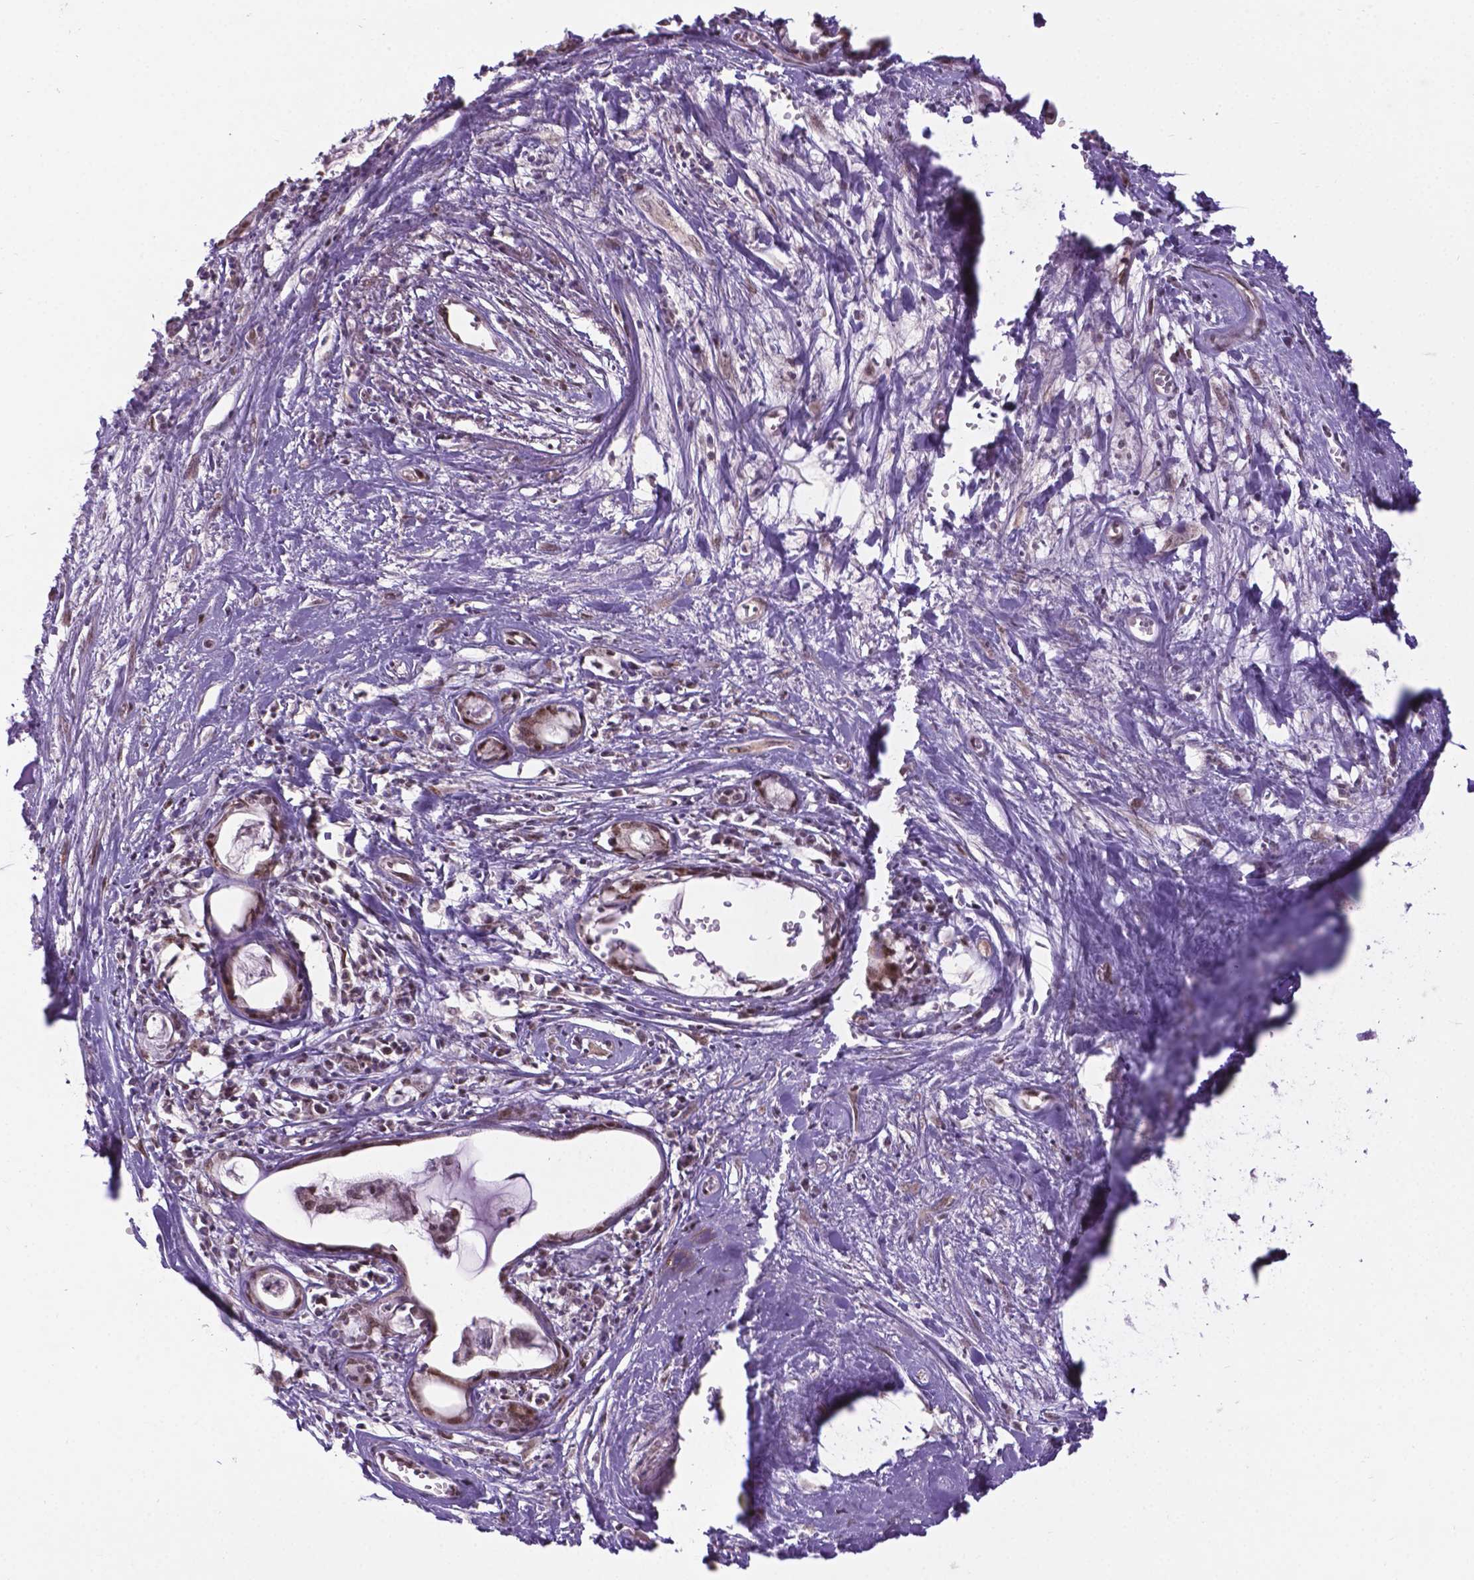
{"staining": {"intensity": "negative", "quantity": "none", "location": "none"}, "tissue": "adipose tissue", "cell_type": "Adipocytes", "image_type": "normal", "snomed": [{"axis": "morphology", "description": "Normal tissue, NOS"}, {"axis": "morphology", "description": "Squamous cell carcinoma, NOS"}, {"axis": "topography", "description": "Cartilage tissue"}, {"axis": "topography", "description": "Head-Neck"}], "caption": "Photomicrograph shows no significant protein expression in adipocytes of benign adipose tissue. (IHC, brightfield microscopy, high magnification).", "gene": "CSNK2A1", "patient": {"sex": "male", "age": 57}}